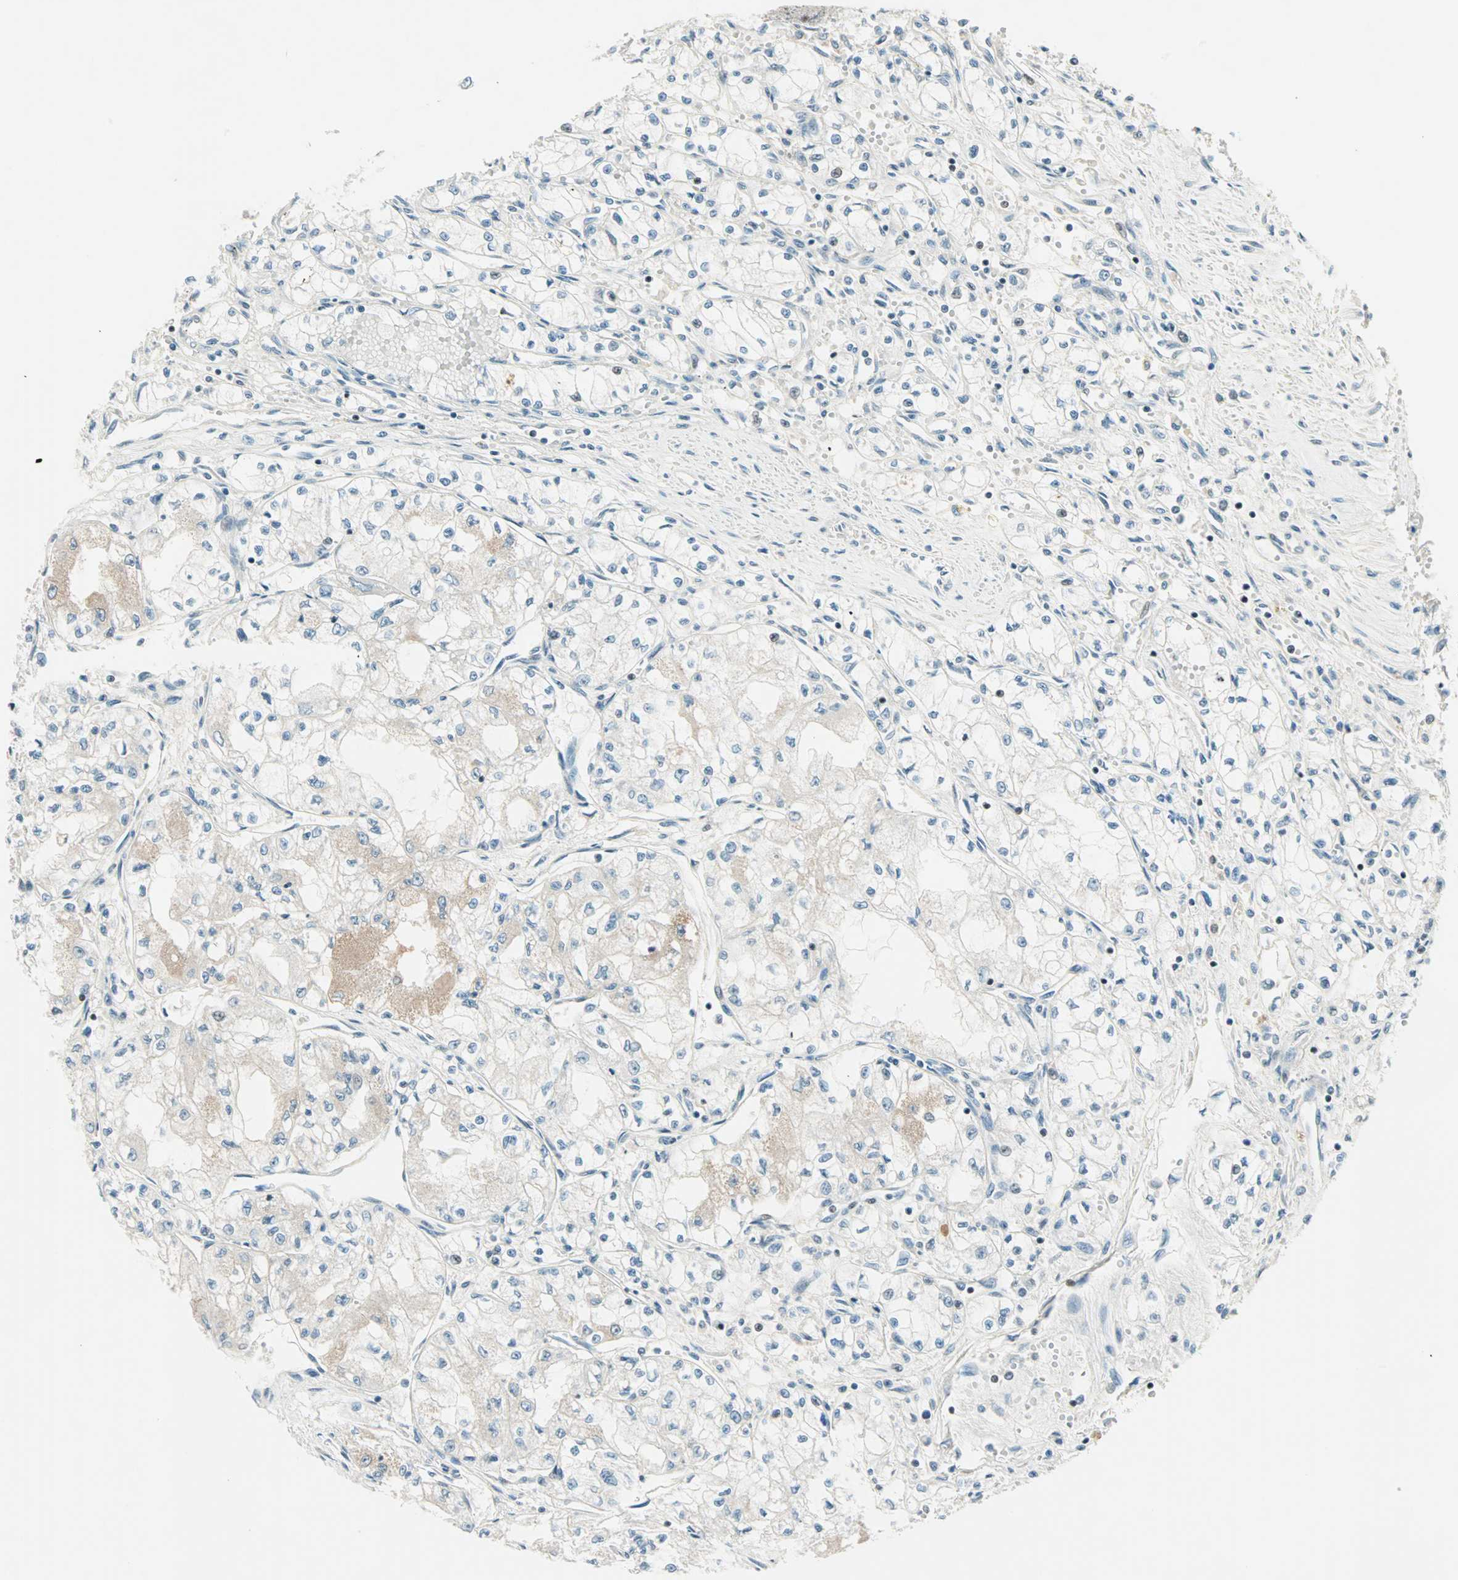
{"staining": {"intensity": "negative", "quantity": "none", "location": "none"}, "tissue": "renal cancer", "cell_type": "Tumor cells", "image_type": "cancer", "snomed": [{"axis": "morphology", "description": "Normal tissue, NOS"}, {"axis": "morphology", "description": "Adenocarcinoma, NOS"}, {"axis": "topography", "description": "Kidney"}], "caption": "This histopathology image is of renal cancer (adenocarcinoma) stained with immunohistochemistry (IHC) to label a protein in brown with the nuclei are counter-stained blue. There is no staining in tumor cells.", "gene": "SIN3A", "patient": {"sex": "male", "age": 59}}